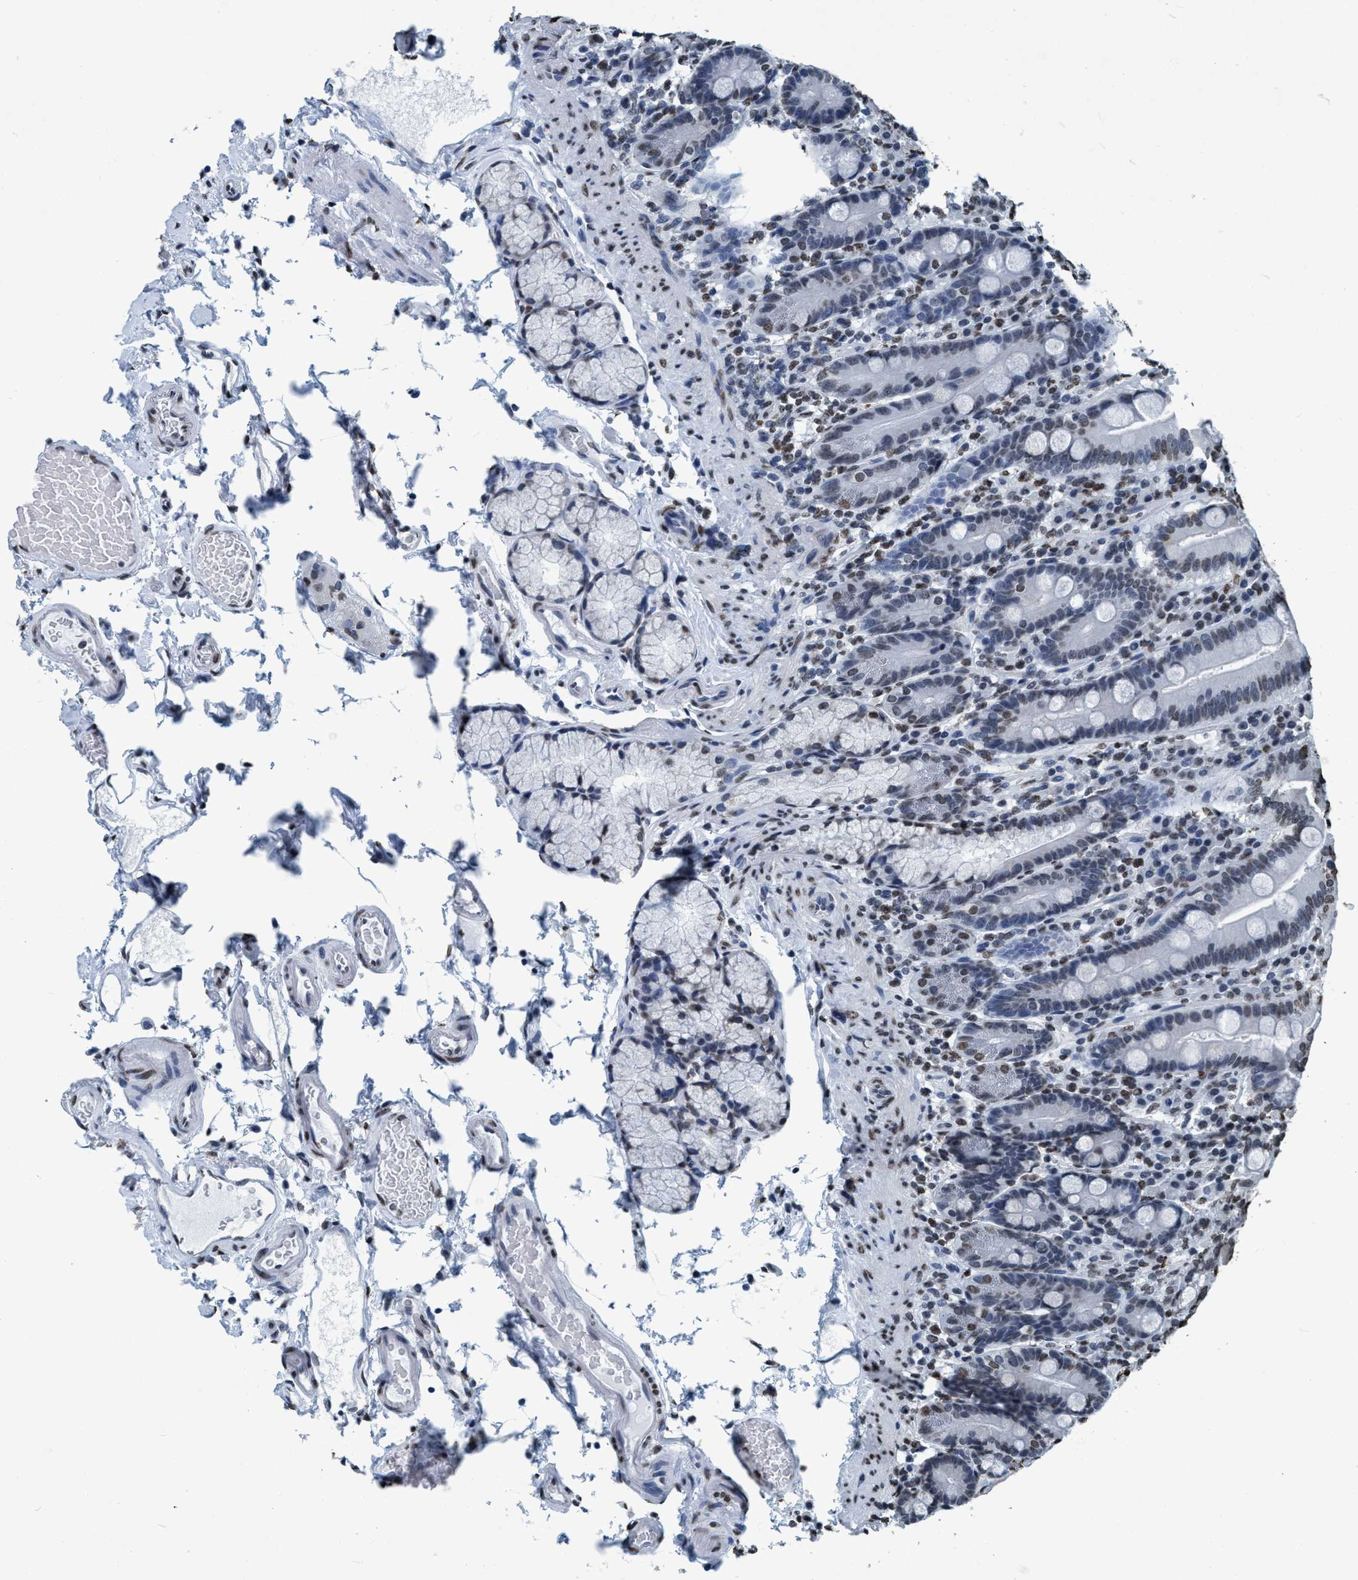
{"staining": {"intensity": "moderate", "quantity": "<25%", "location": "nuclear"}, "tissue": "duodenum", "cell_type": "Glandular cells", "image_type": "normal", "snomed": [{"axis": "morphology", "description": "Normal tissue, NOS"}, {"axis": "topography", "description": "Small intestine, NOS"}], "caption": "Immunohistochemistry (IHC) (DAB (3,3'-diaminobenzidine)) staining of normal duodenum displays moderate nuclear protein positivity in approximately <25% of glandular cells.", "gene": "CCNE2", "patient": {"sex": "female", "age": 71}}